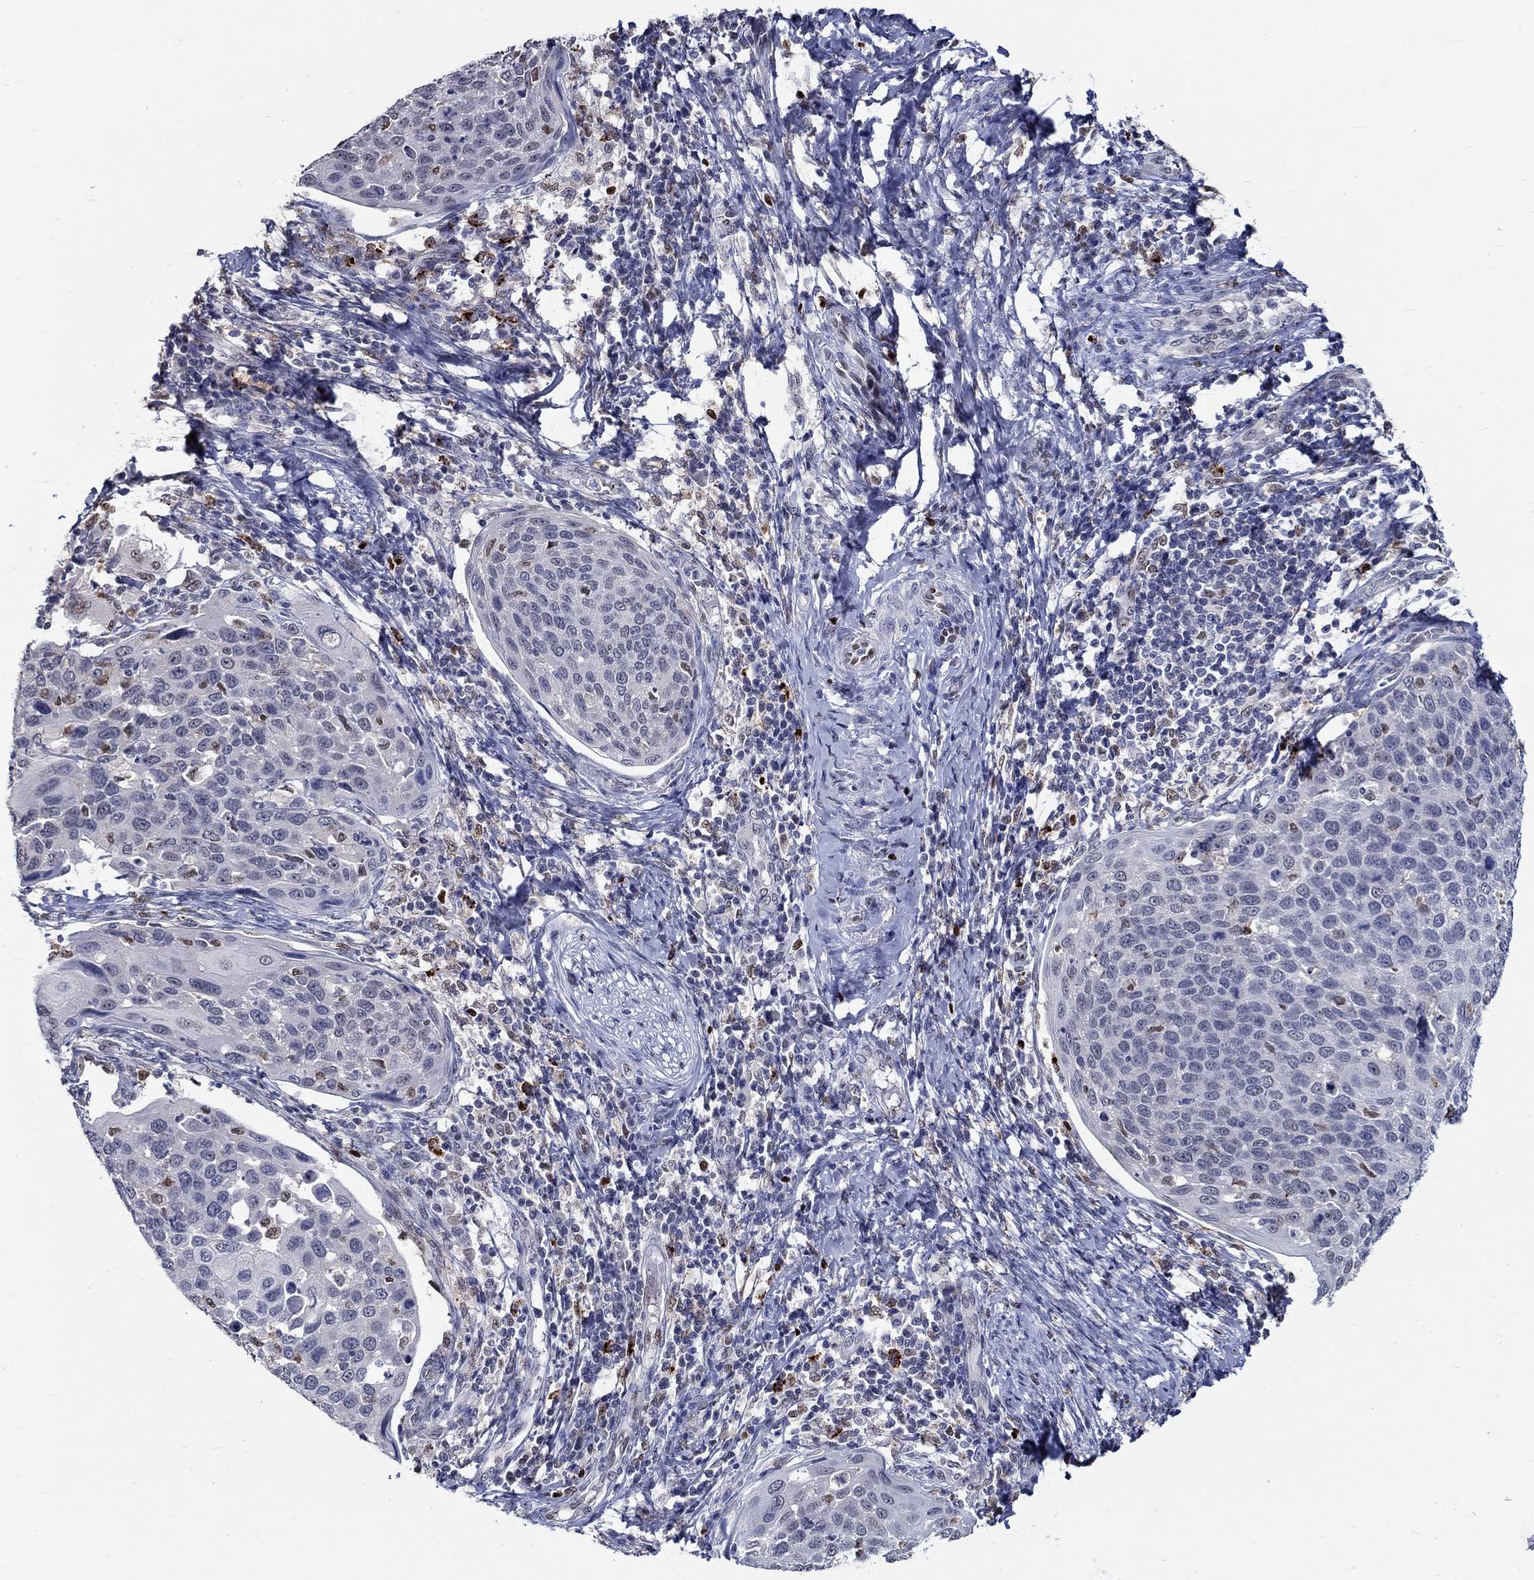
{"staining": {"intensity": "negative", "quantity": "none", "location": "none"}, "tissue": "cervical cancer", "cell_type": "Tumor cells", "image_type": "cancer", "snomed": [{"axis": "morphology", "description": "Squamous cell carcinoma, NOS"}, {"axis": "topography", "description": "Cervix"}], "caption": "The photomicrograph shows no significant staining in tumor cells of cervical squamous cell carcinoma.", "gene": "GATA2", "patient": {"sex": "female", "age": 54}}